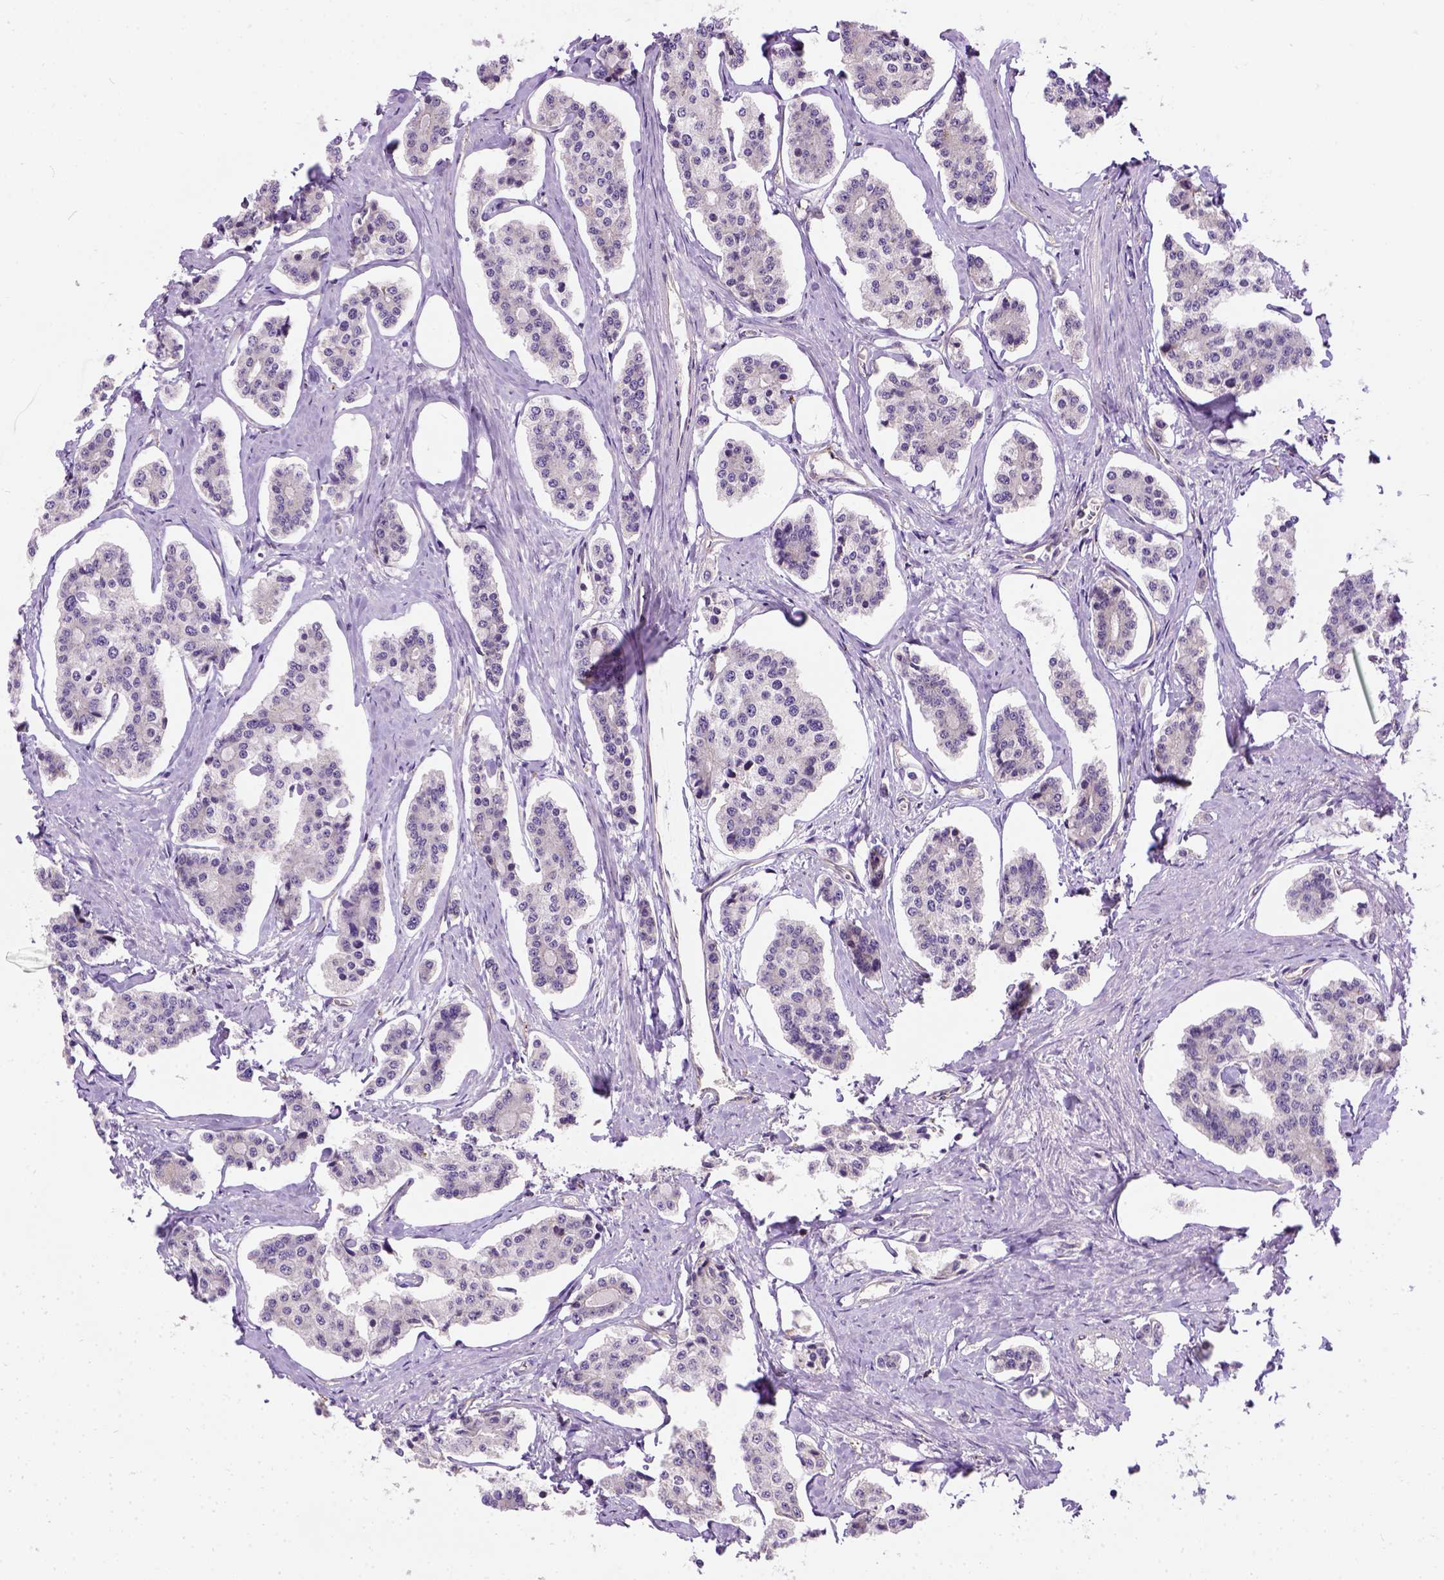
{"staining": {"intensity": "negative", "quantity": "none", "location": "none"}, "tissue": "carcinoid", "cell_type": "Tumor cells", "image_type": "cancer", "snomed": [{"axis": "morphology", "description": "Carcinoid, malignant, NOS"}, {"axis": "topography", "description": "Small intestine"}], "caption": "The histopathology image demonstrates no staining of tumor cells in carcinoid (malignant).", "gene": "KAZN", "patient": {"sex": "female", "age": 65}}